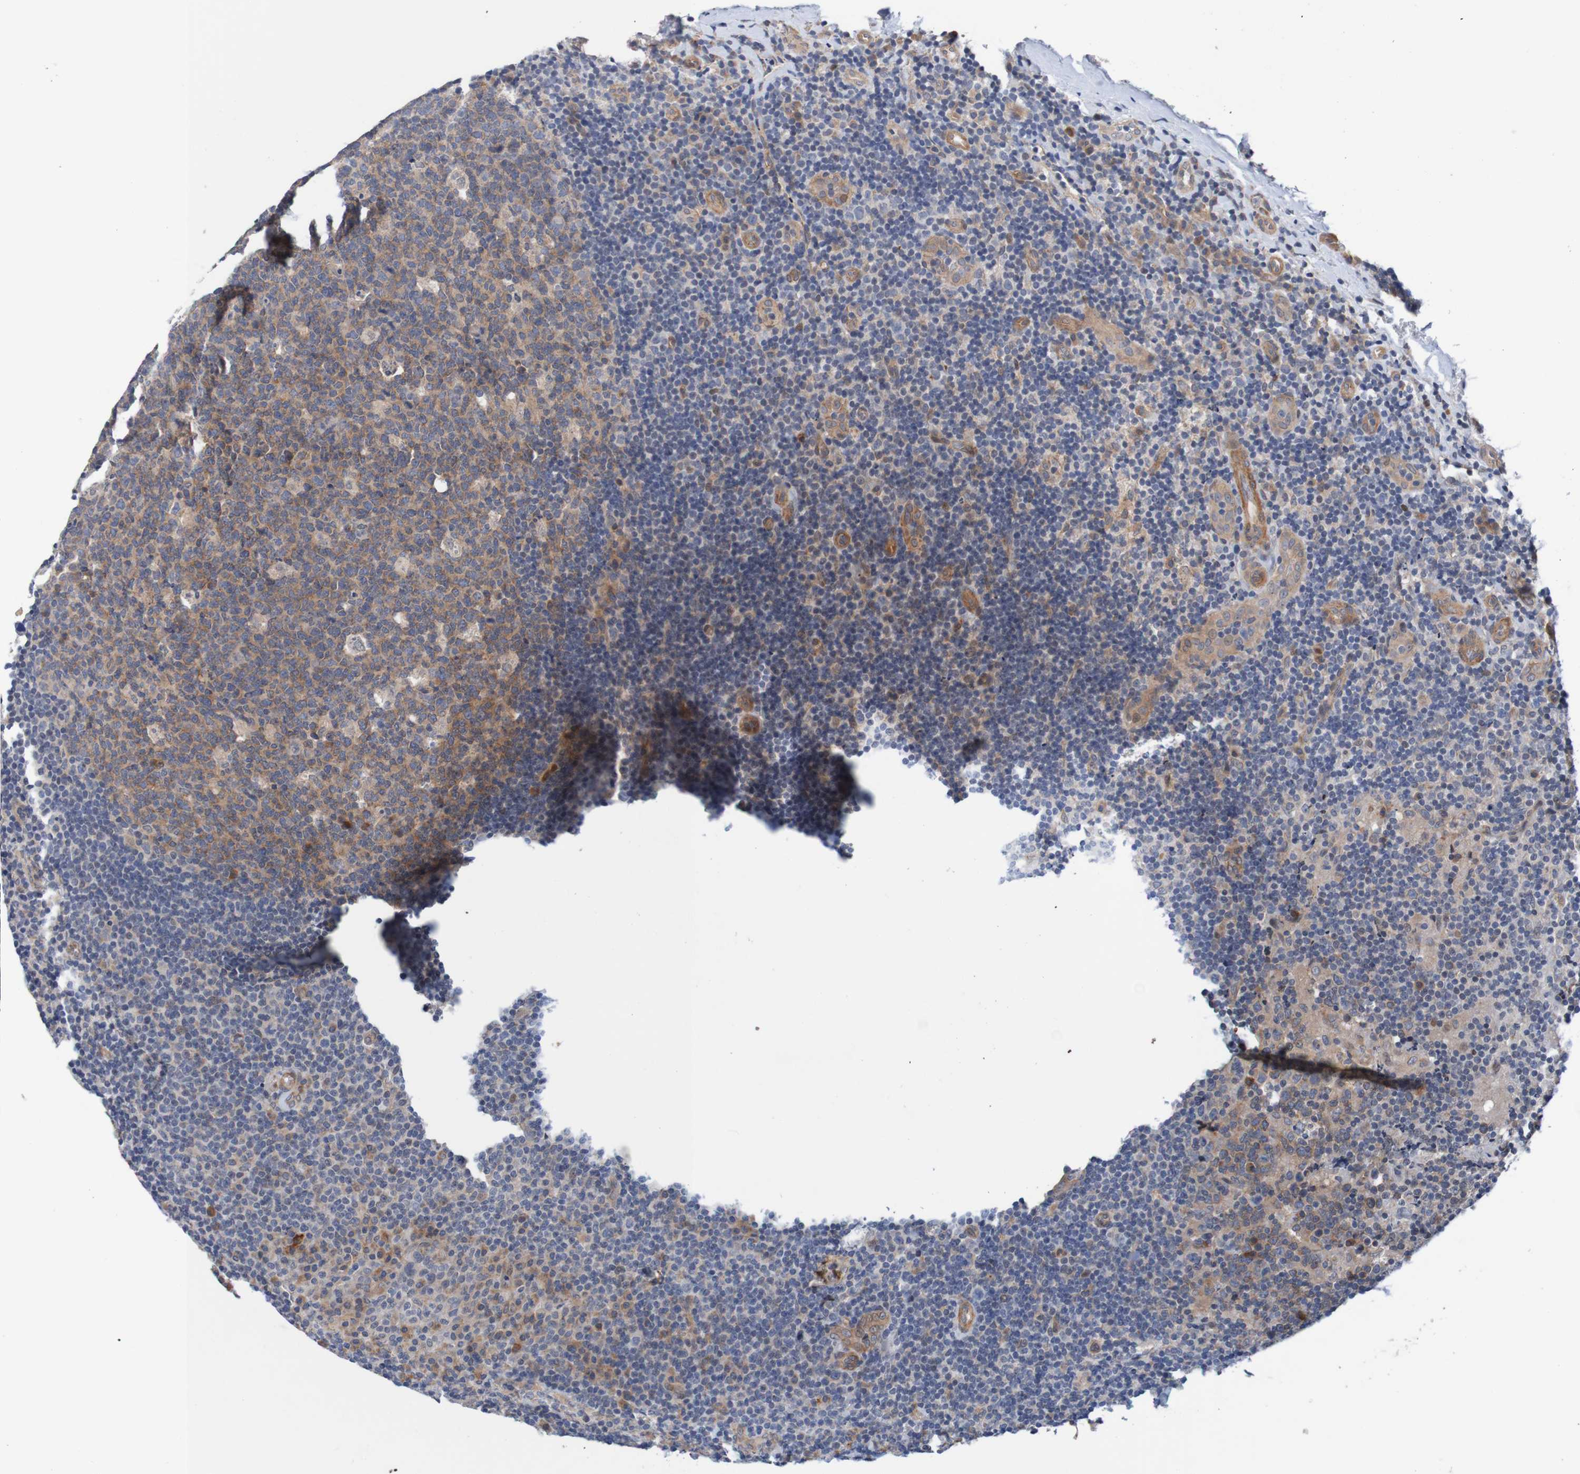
{"staining": {"intensity": "moderate", "quantity": ">75%", "location": "cytoplasmic/membranous"}, "tissue": "tonsil", "cell_type": "Germinal center cells", "image_type": "normal", "snomed": [{"axis": "morphology", "description": "Normal tissue, NOS"}, {"axis": "topography", "description": "Tonsil"}], "caption": "A brown stain labels moderate cytoplasmic/membranous staining of a protein in germinal center cells of benign tonsil.", "gene": "CPED1", "patient": {"sex": "male", "age": 17}}